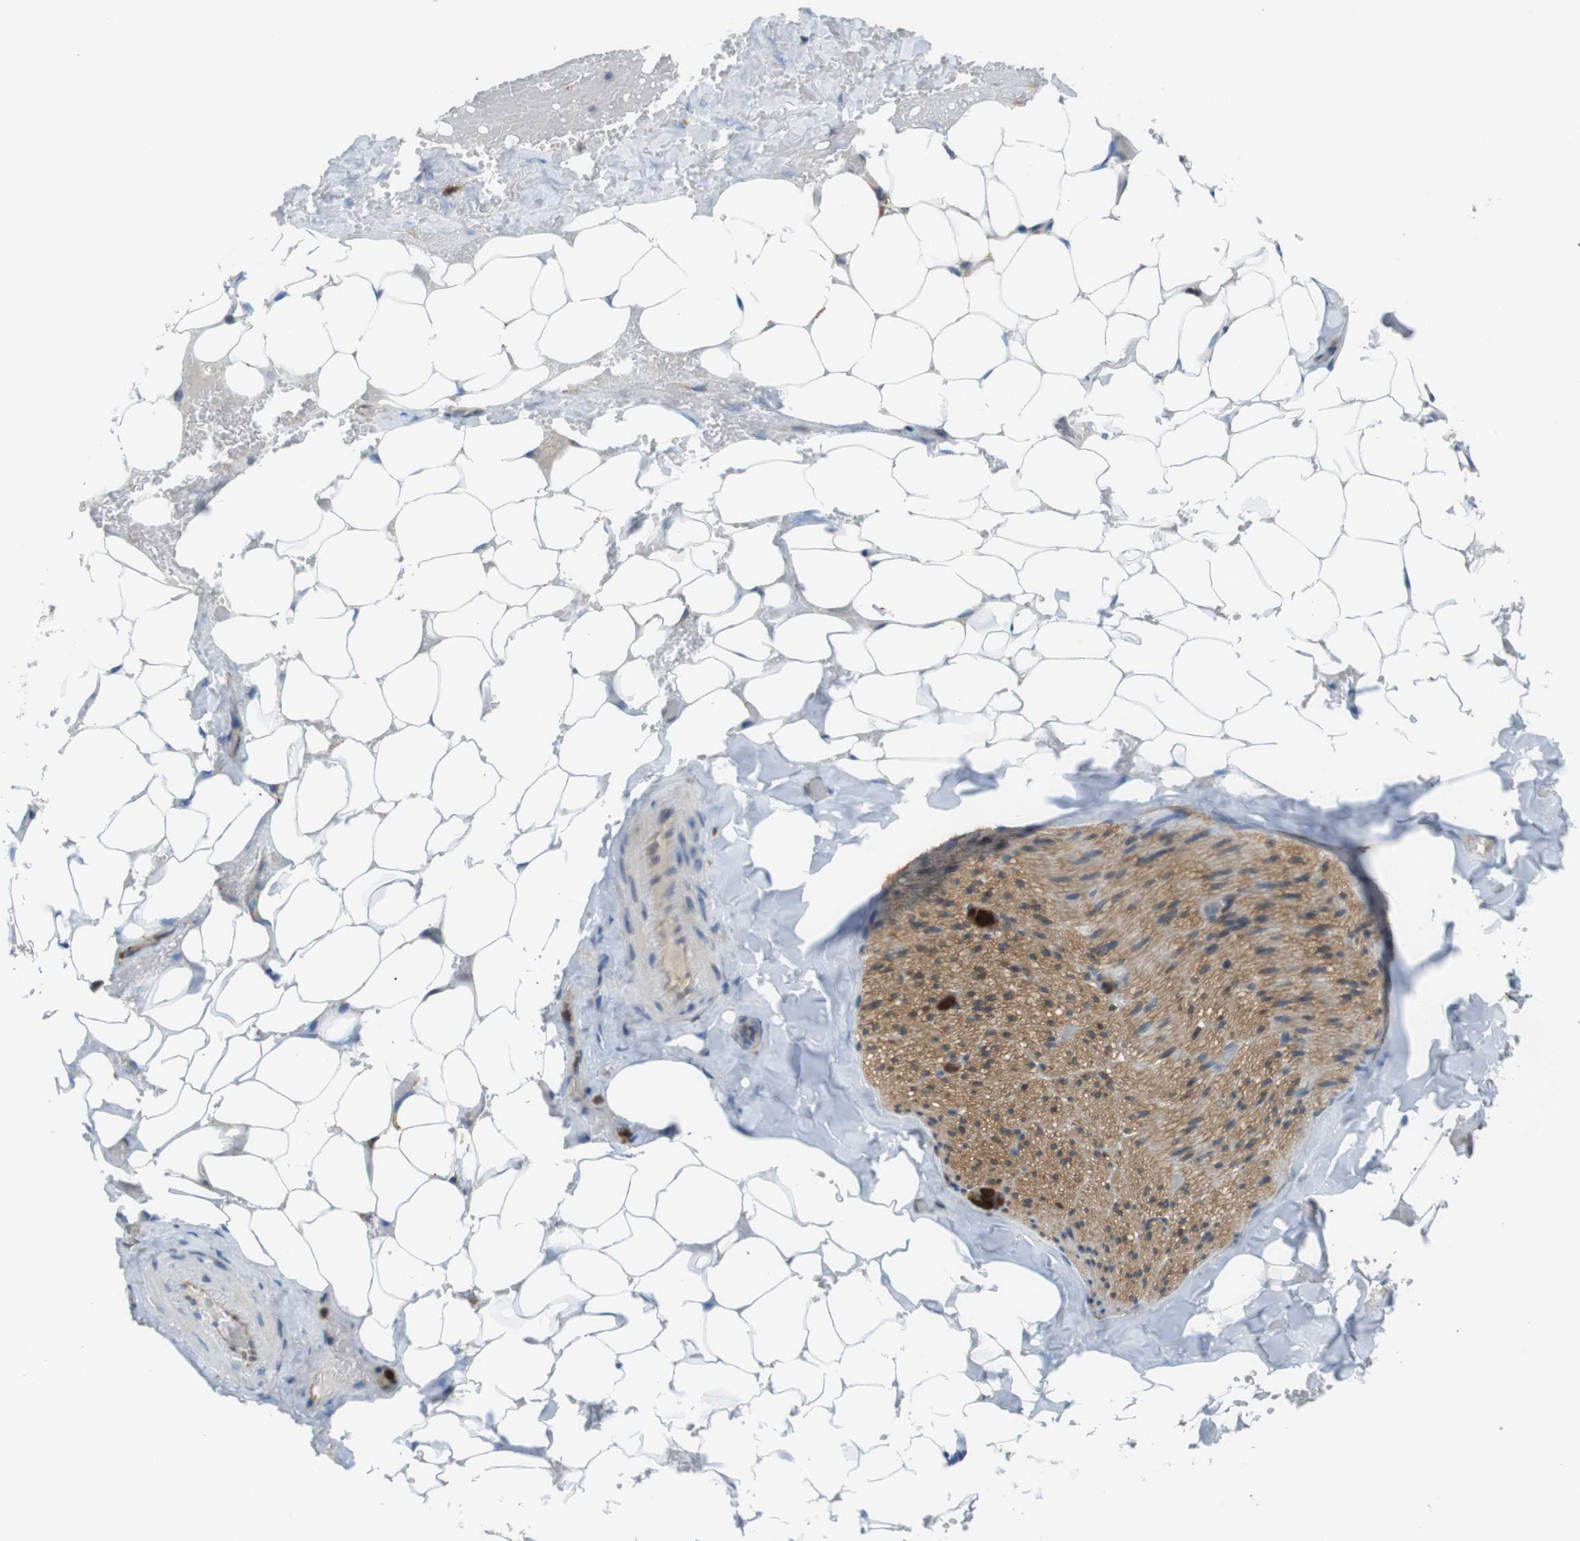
{"staining": {"intensity": "negative", "quantity": "none", "location": "none"}, "tissue": "adipose tissue", "cell_type": "Adipocytes", "image_type": "normal", "snomed": [{"axis": "morphology", "description": "Normal tissue, NOS"}, {"axis": "topography", "description": "Peripheral nerve tissue"}], "caption": "This is a photomicrograph of immunohistochemistry (IHC) staining of normal adipose tissue, which shows no expression in adipocytes. (IHC, brightfield microscopy, high magnification).", "gene": "PCDH10", "patient": {"sex": "male", "age": 70}}